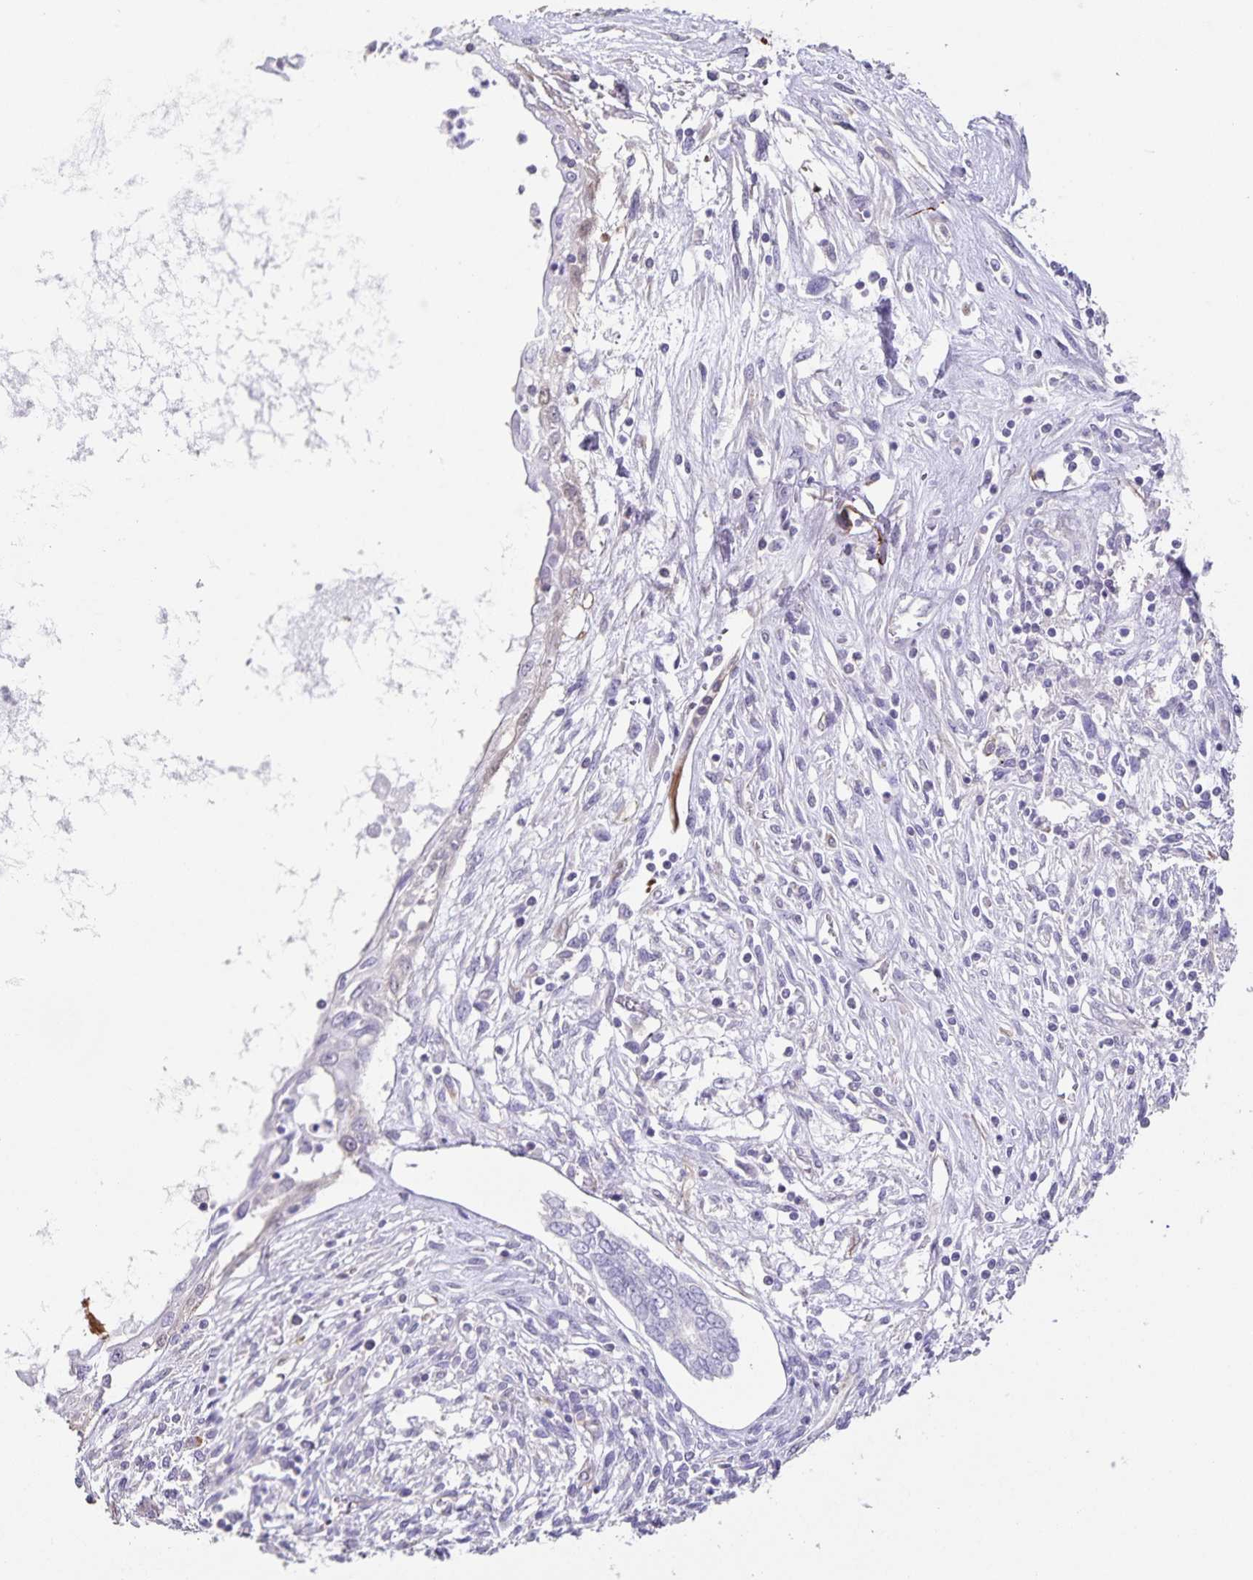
{"staining": {"intensity": "negative", "quantity": "none", "location": "none"}, "tissue": "testis cancer", "cell_type": "Tumor cells", "image_type": "cancer", "snomed": [{"axis": "morphology", "description": "Carcinoma, Embryonal, NOS"}, {"axis": "topography", "description": "Testis"}], "caption": "The immunohistochemistry photomicrograph has no significant expression in tumor cells of embryonal carcinoma (testis) tissue.", "gene": "SYNM", "patient": {"sex": "male", "age": 37}}